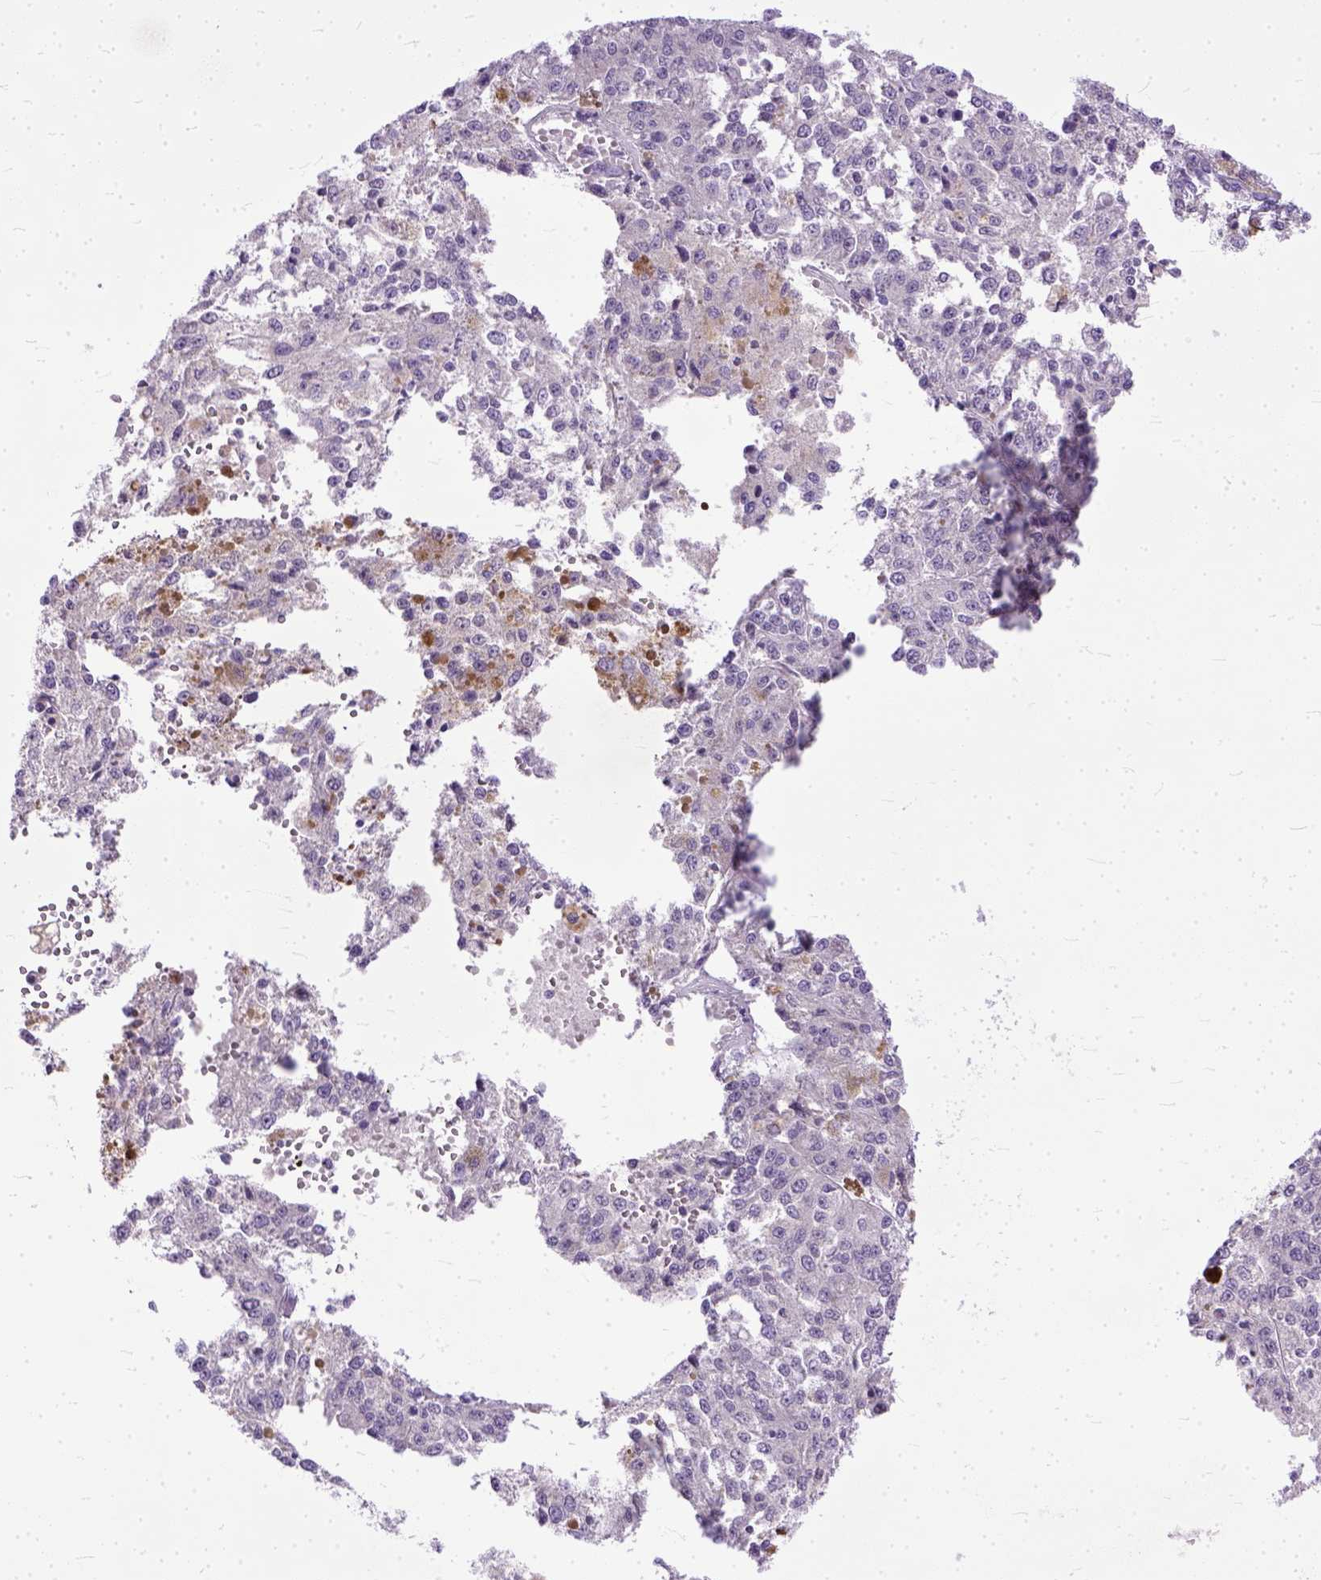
{"staining": {"intensity": "negative", "quantity": "none", "location": "none"}, "tissue": "melanoma", "cell_type": "Tumor cells", "image_type": "cancer", "snomed": [{"axis": "morphology", "description": "Malignant melanoma, Metastatic site"}, {"axis": "topography", "description": "Lymph node"}], "caption": "Malignant melanoma (metastatic site) was stained to show a protein in brown. There is no significant positivity in tumor cells. Nuclei are stained in blue.", "gene": "TCEAL7", "patient": {"sex": "female", "age": 64}}